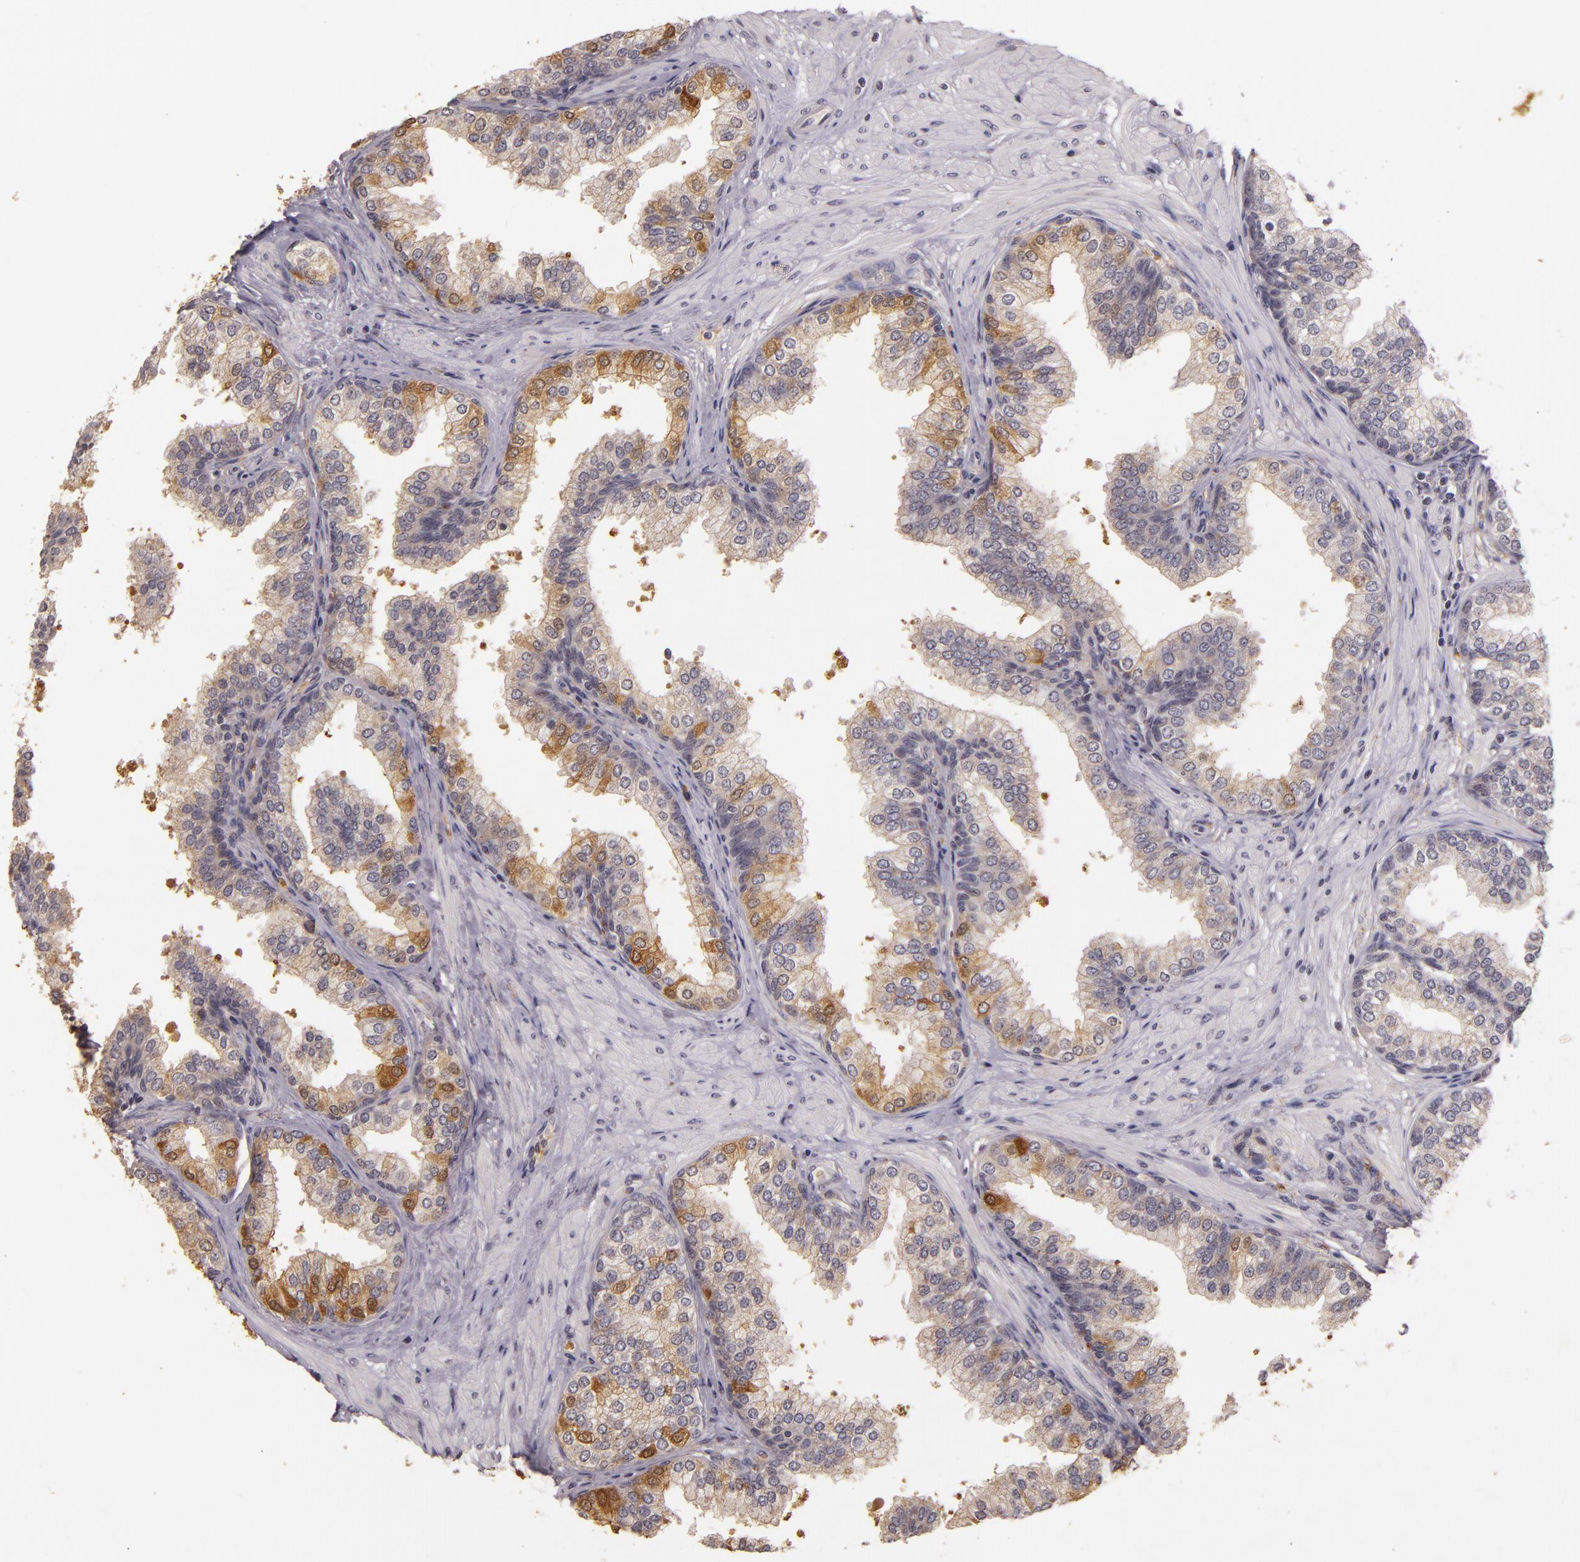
{"staining": {"intensity": "moderate", "quantity": "<25%", "location": "cytoplasmic/membranous"}, "tissue": "prostate", "cell_type": "Glandular cells", "image_type": "normal", "snomed": [{"axis": "morphology", "description": "Normal tissue, NOS"}, {"axis": "topography", "description": "Prostate"}], "caption": "Prostate stained with a brown dye displays moderate cytoplasmic/membranous positive positivity in approximately <25% of glandular cells.", "gene": "TFF1", "patient": {"sex": "male", "age": 60}}